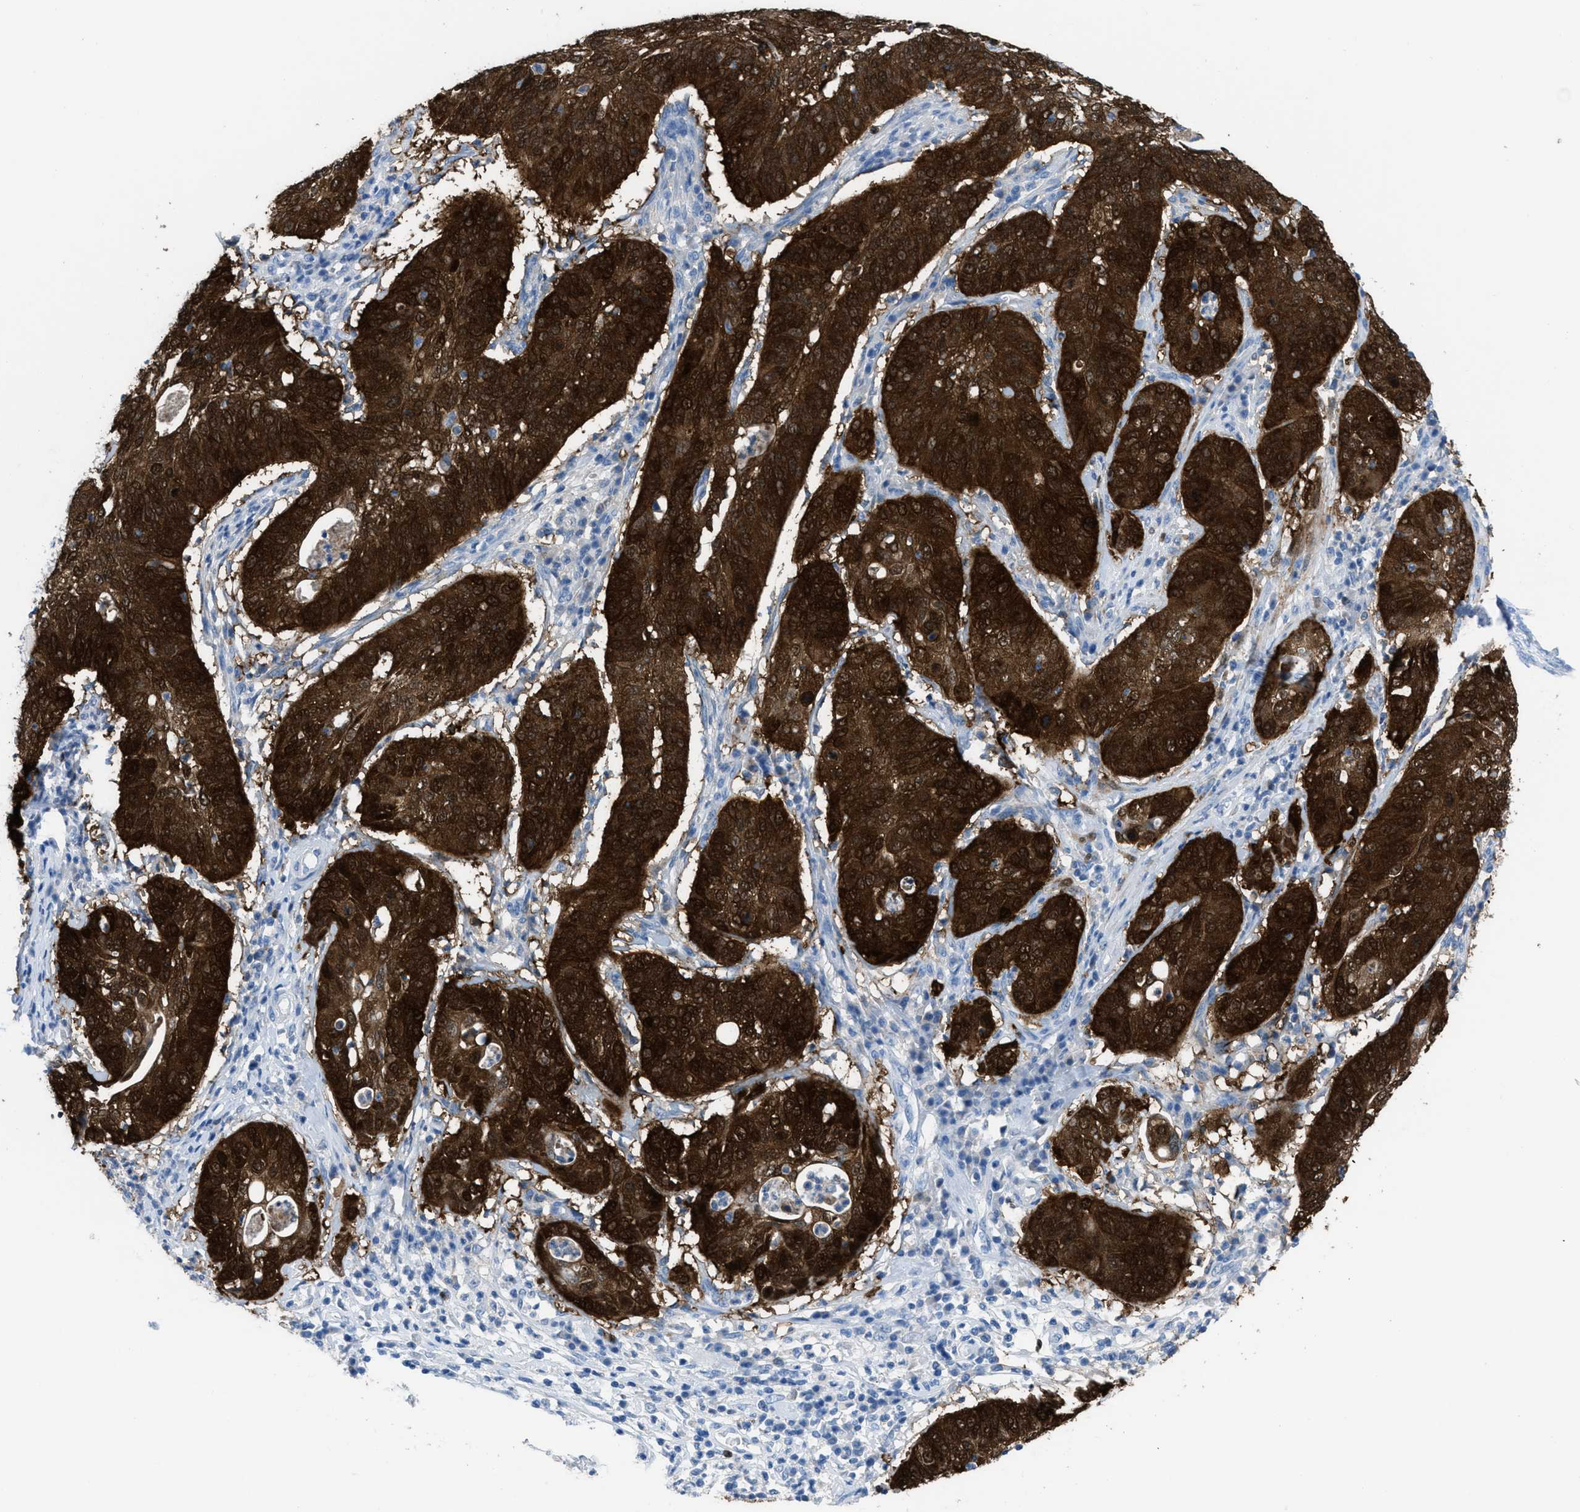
{"staining": {"intensity": "strong", "quantity": ">75%", "location": "cytoplasmic/membranous,nuclear"}, "tissue": "cervical cancer", "cell_type": "Tumor cells", "image_type": "cancer", "snomed": [{"axis": "morphology", "description": "Normal tissue, NOS"}, {"axis": "morphology", "description": "Squamous cell carcinoma, NOS"}, {"axis": "topography", "description": "Cervix"}], "caption": "This is an image of immunohistochemistry (IHC) staining of cervical cancer, which shows strong positivity in the cytoplasmic/membranous and nuclear of tumor cells.", "gene": "CDKN2A", "patient": {"sex": "female", "age": 39}}